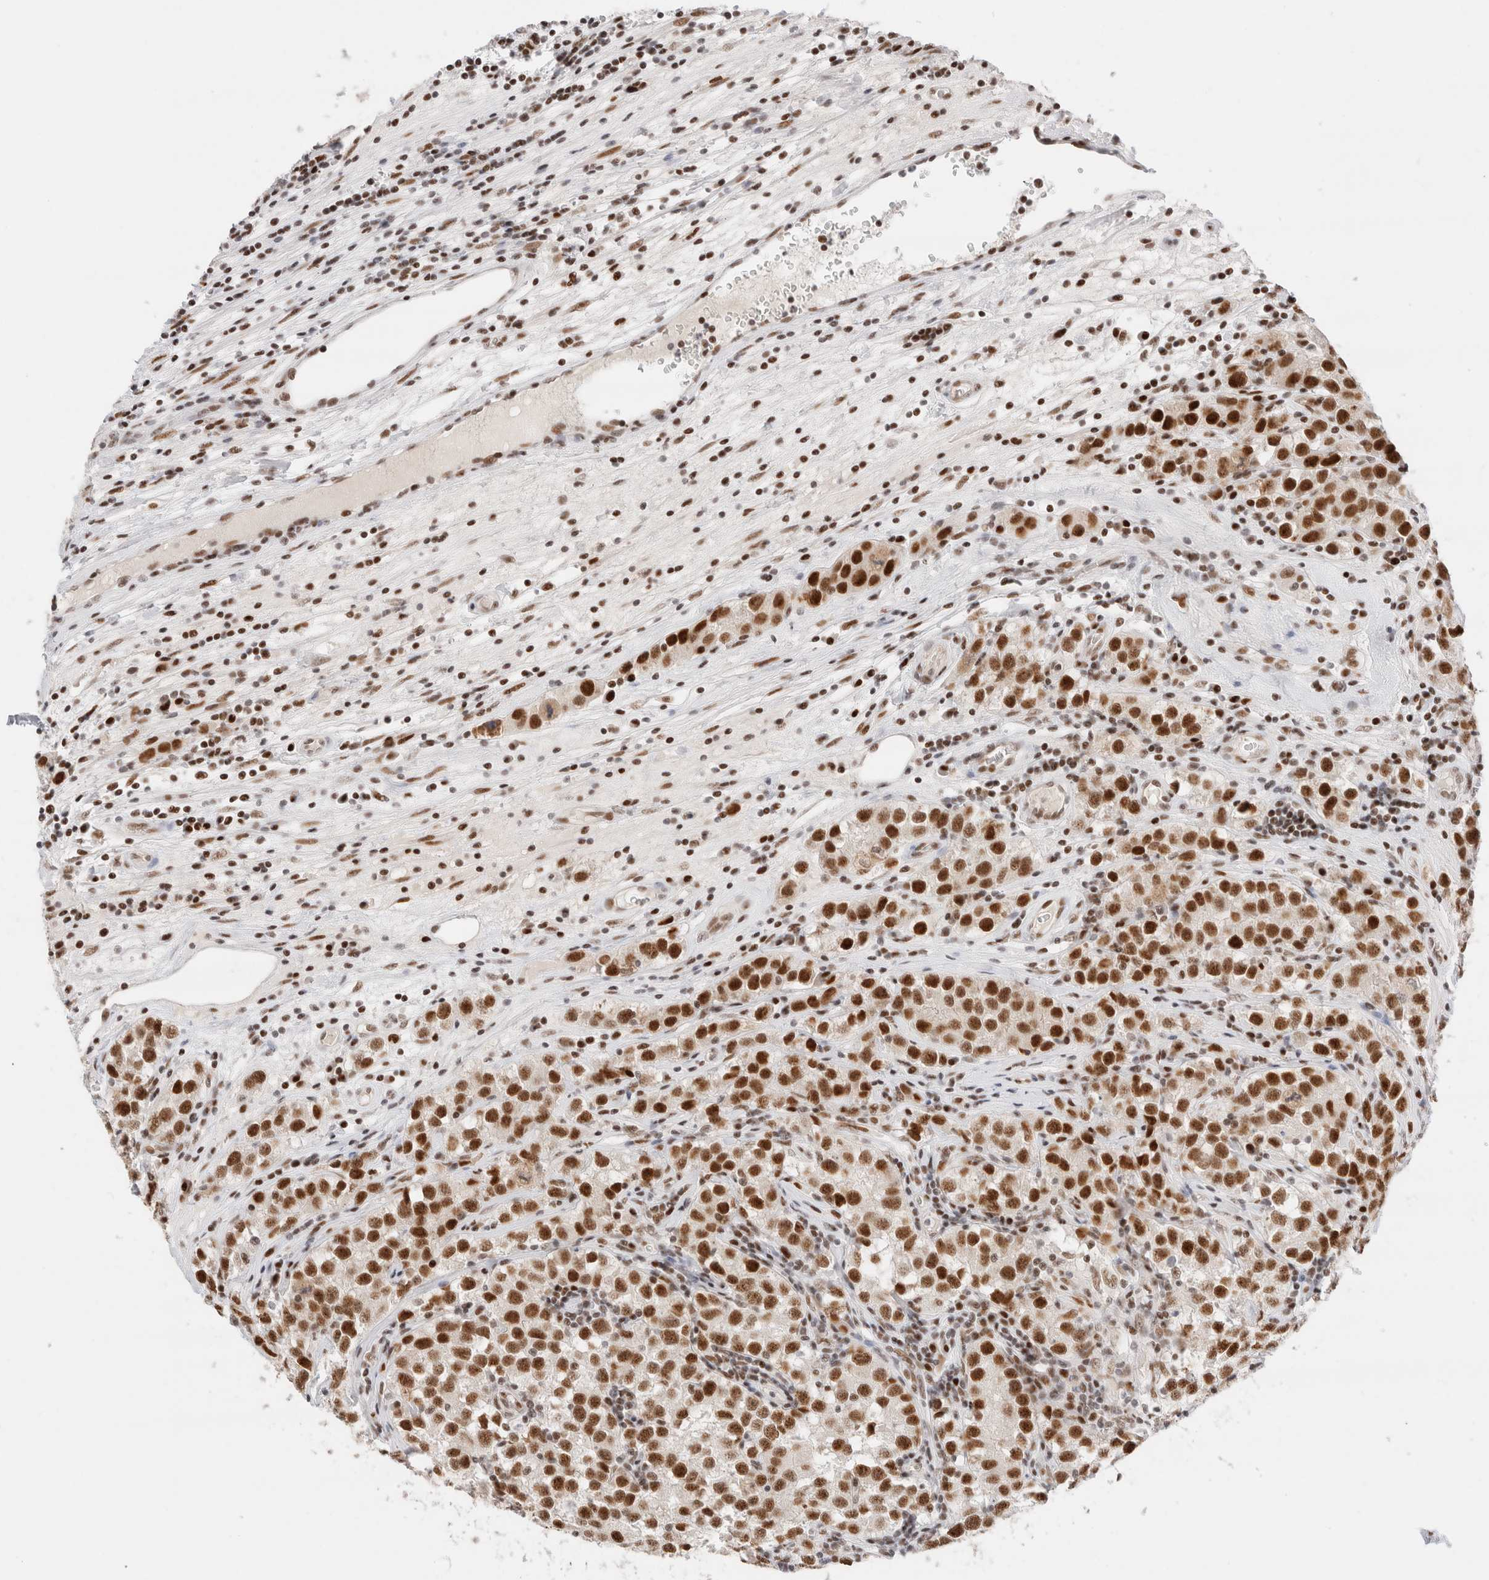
{"staining": {"intensity": "strong", "quantity": ">75%", "location": "nuclear"}, "tissue": "testis cancer", "cell_type": "Tumor cells", "image_type": "cancer", "snomed": [{"axis": "morphology", "description": "Seminoma, NOS"}, {"axis": "morphology", "description": "Carcinoma, Embryonal, NOS"}, {"axis": "topography", "description": "Testis"}], "caption": "A photomicrograph showing strong nuclear staining in approximately >75% of tumor cells in testis embryonal carcinoma, as visualized by brown immunohistochemical staining.", "gene": "ZNF282", "patient": {"sex": "male", "age": 43}}